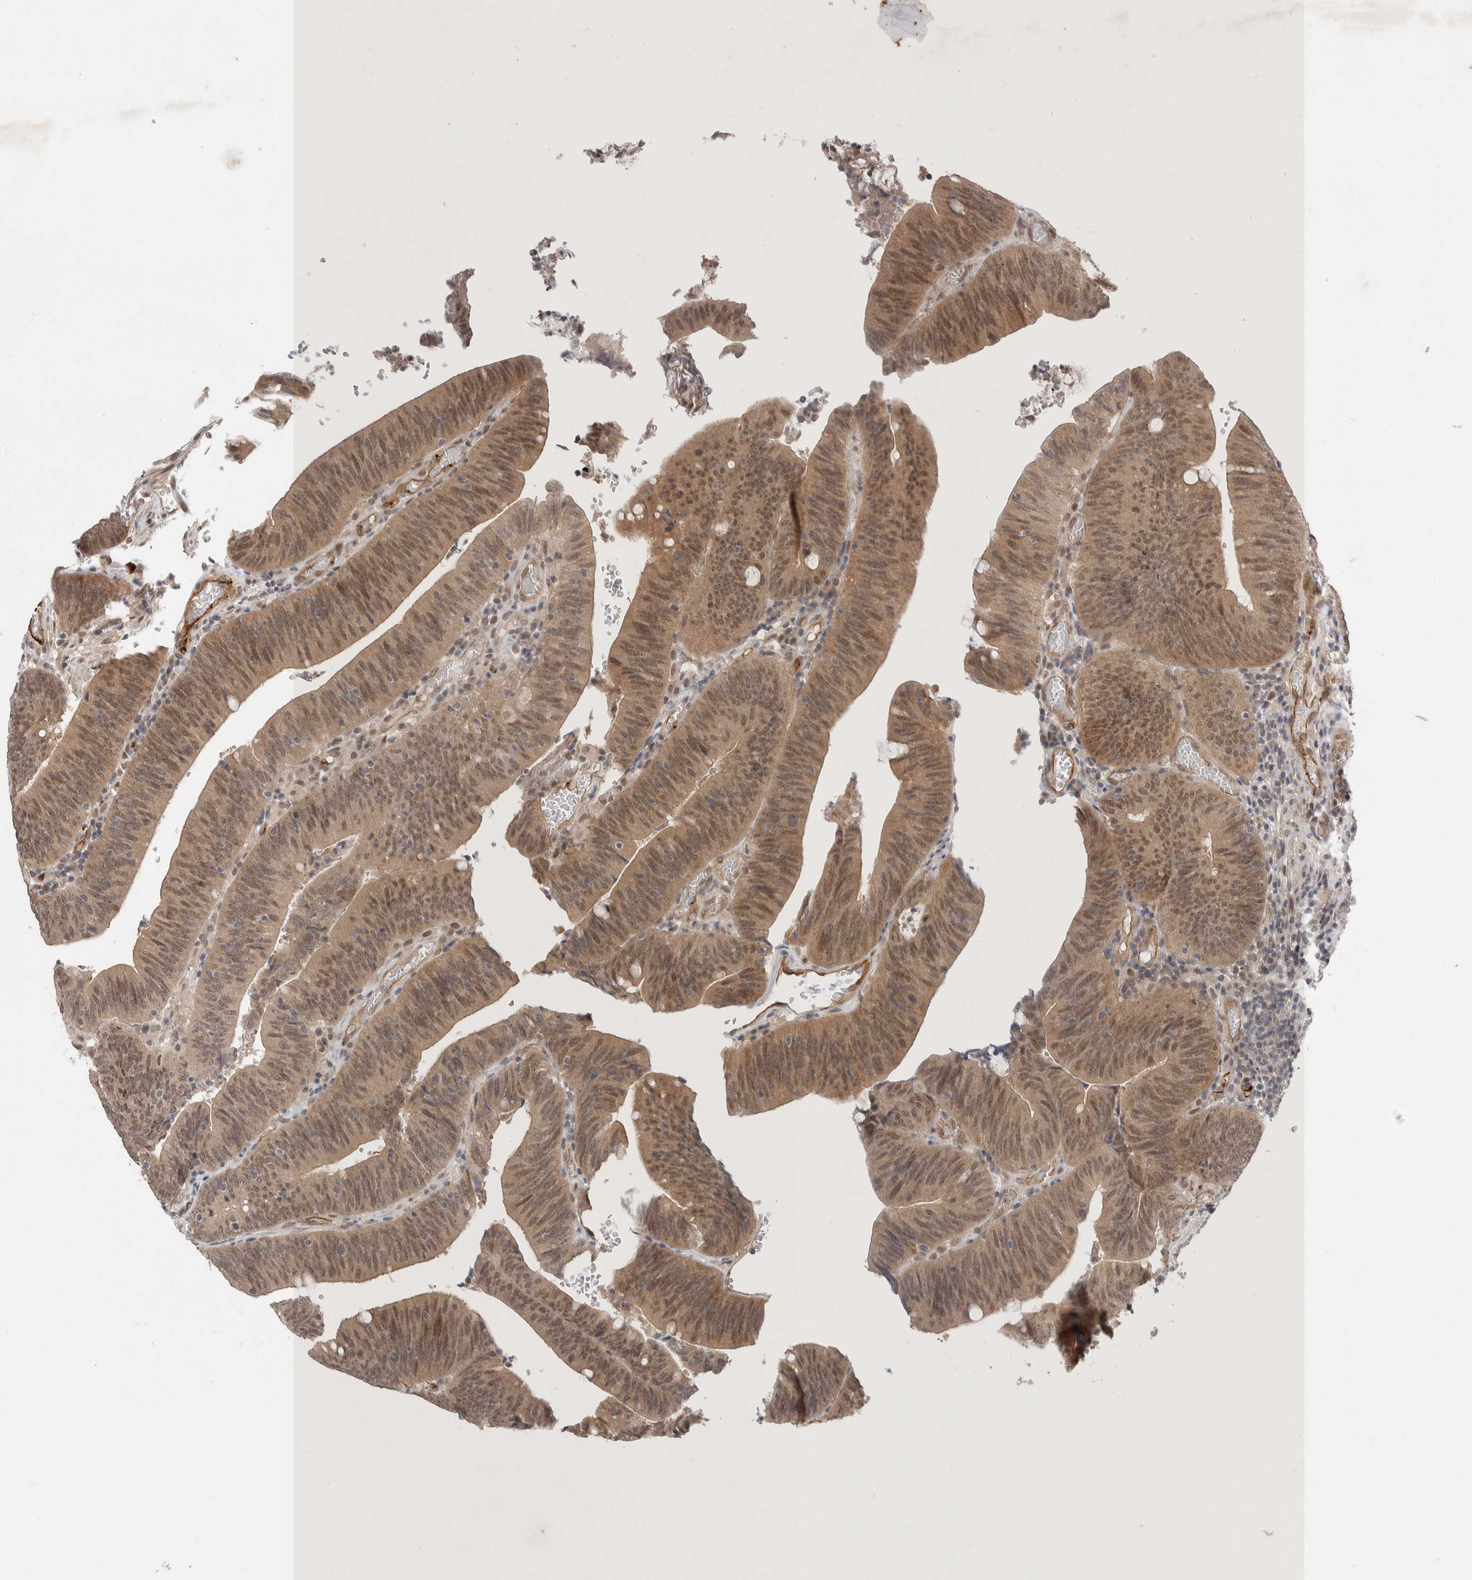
{"staining": {"intensity": "moderate", "quantity": ">75%", "location": "cytoplasmic/membranous,nuclear"}, "tissue": "colorectal cancer", "cell_type": "Tumor cells", "image_type": "cancer", "snomed": [{"axis": "morphology", "description": "Normal tissue, NOS"}, {"axis": "morphology", "description": "Adenocarcinoma, NOS"}, {"axis": "topography", "description": "Rectum"}], "caption": "Adenocarcinoma (colorectal) tissue demonstrates moderate cytoplasmic/membranous and nuclear staining in about >75% of tumor cells, visualized by immunohistochemistry.", "gene": "ZNF704", "patient": {"sex": "female", "age": 66}}